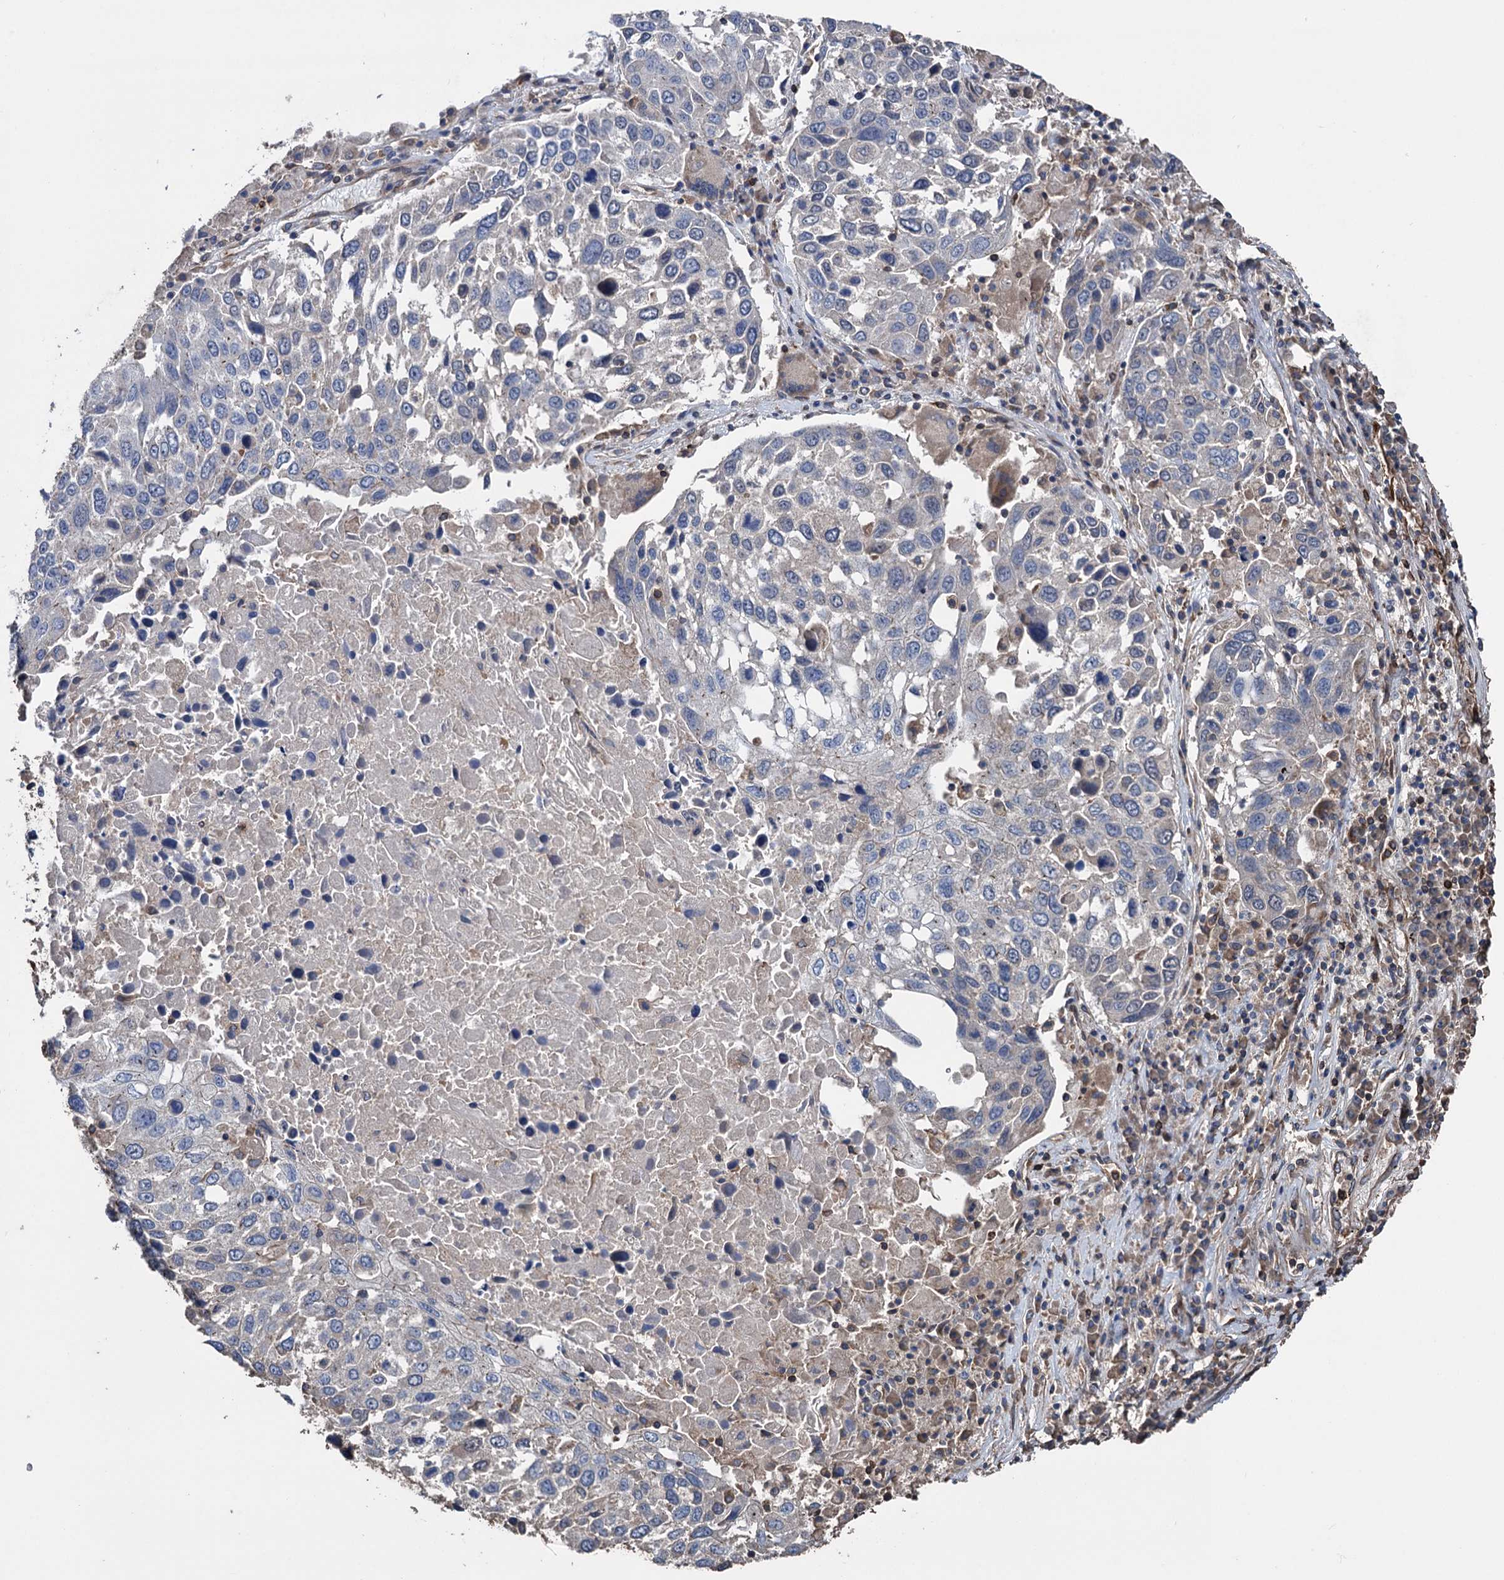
{"staining": {"intensity": "negative", "quantity": "none", "location": "none"}, "tissue": "lung cancer", "cell_type": "Tumor cells", "image_type": "cancer", "snomed": [{"axis": "morphology", "description": "Squamous cell carcinoma, NOS"}, {"axis": "topography", "description": "Lung"}], "caption": "Immunohistochemistry (IHC) image of human lung squamous cell carcinoma stained for a protein (brown), which shows no staining in tumor cells.", "gene": "STING1", "patient": {"sex": "male", "age": 65}}